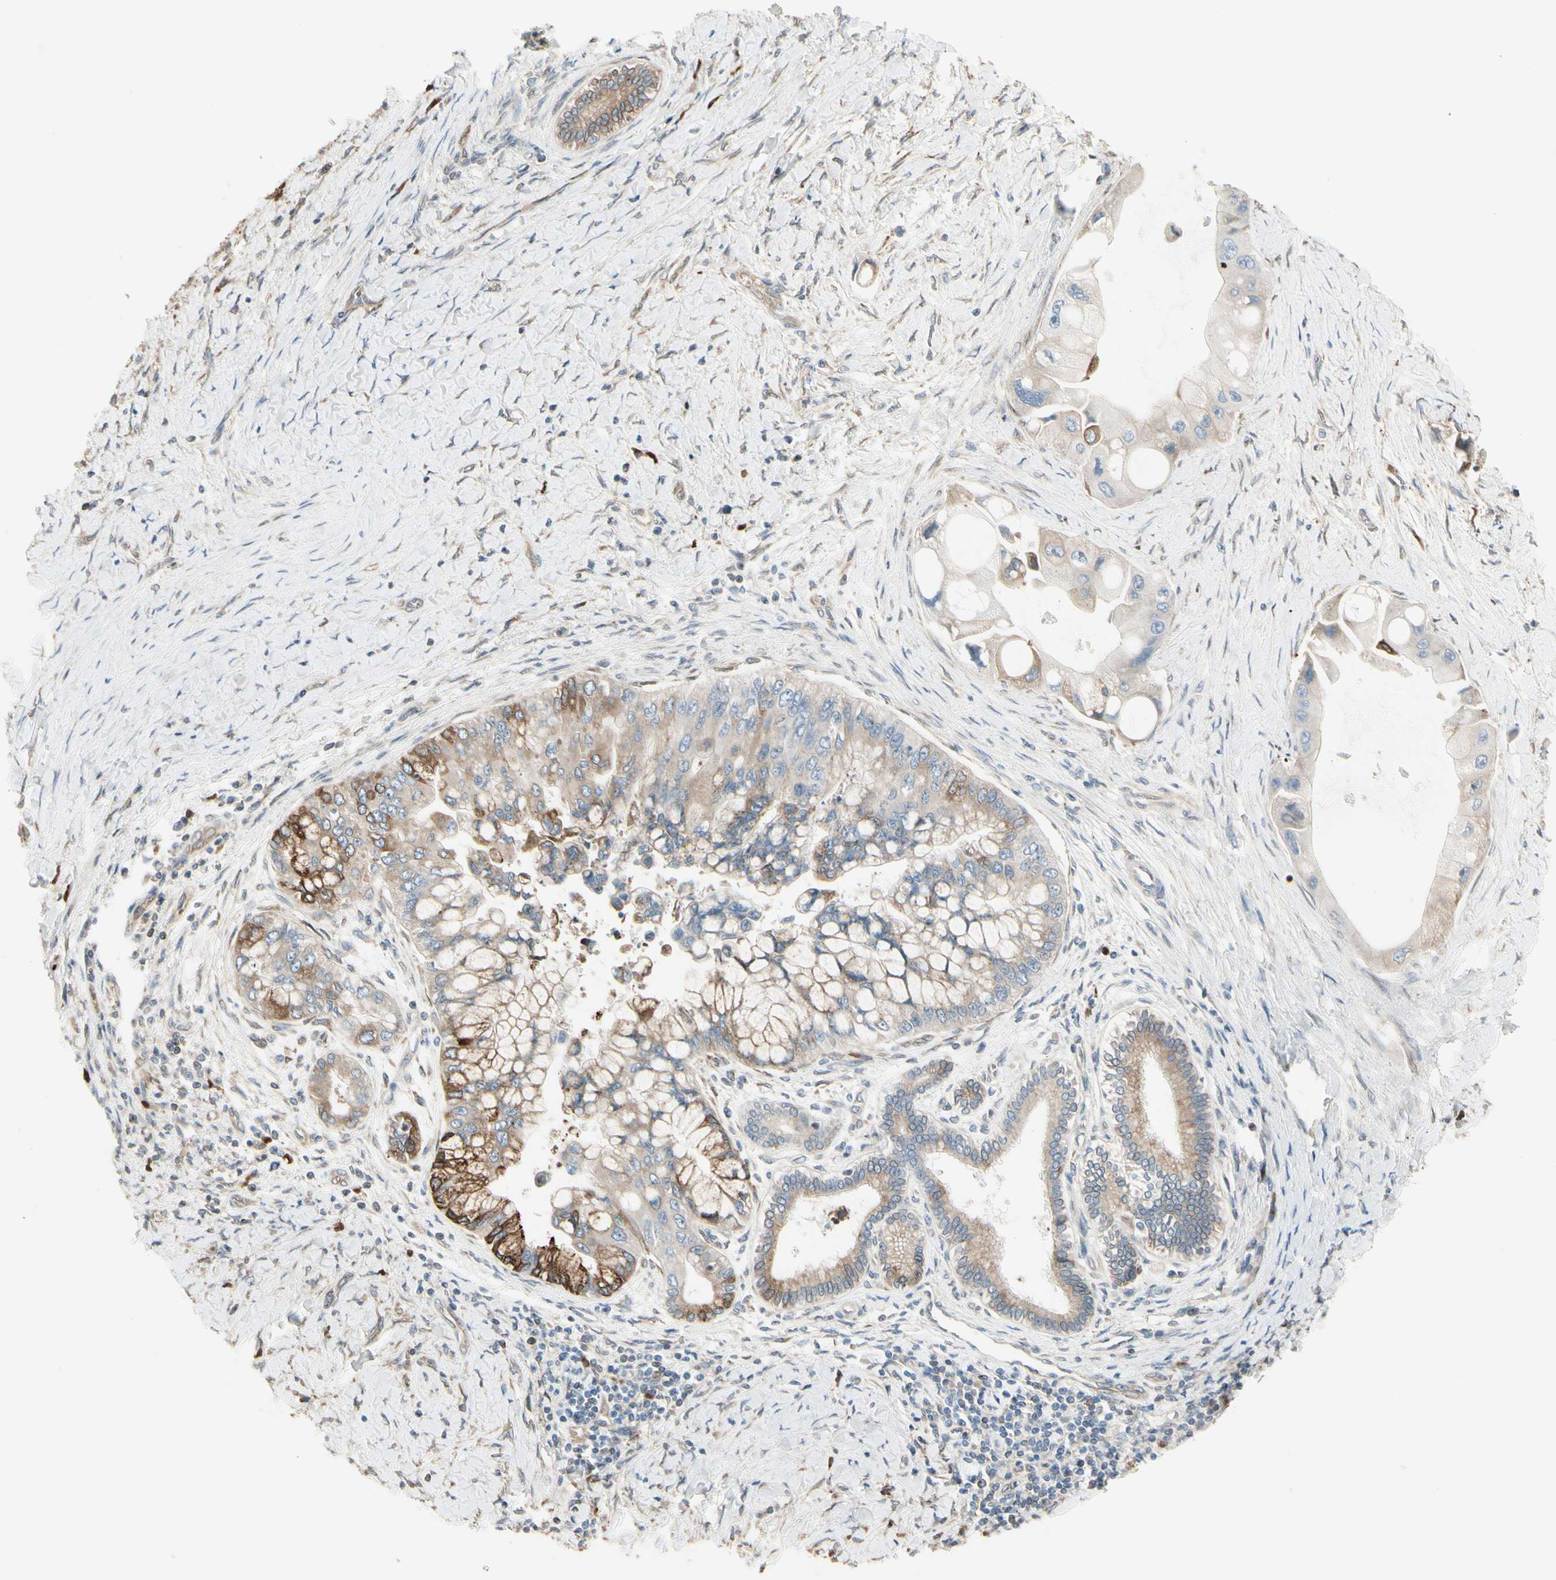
{"staining": {"intensity": "moderate", "quantity": ">75%", "location": "cytoplasmic/membranous"}, "tissue": "liver cancer", "cell_type": "Tumor cells", "image_type": "cancer", "snomed": [{"axis": "morphology", "description": "Normal tissue, NOS"}, {"axis": "morphology", "description": "Cholangiocarcinoma"}, {"axis": "topography", "description": "Liver"}, {"axis": "topography", "description": "Peripheral nerve tissue"}], "caption": "The image displays a brown stain indicating the presence of a protein in the cytoplasmic/membranous of tumor cells in liver cholangiocarcinoma.", "gene": "NUCB2", "patient": {"sex": "male", "age": 50}}